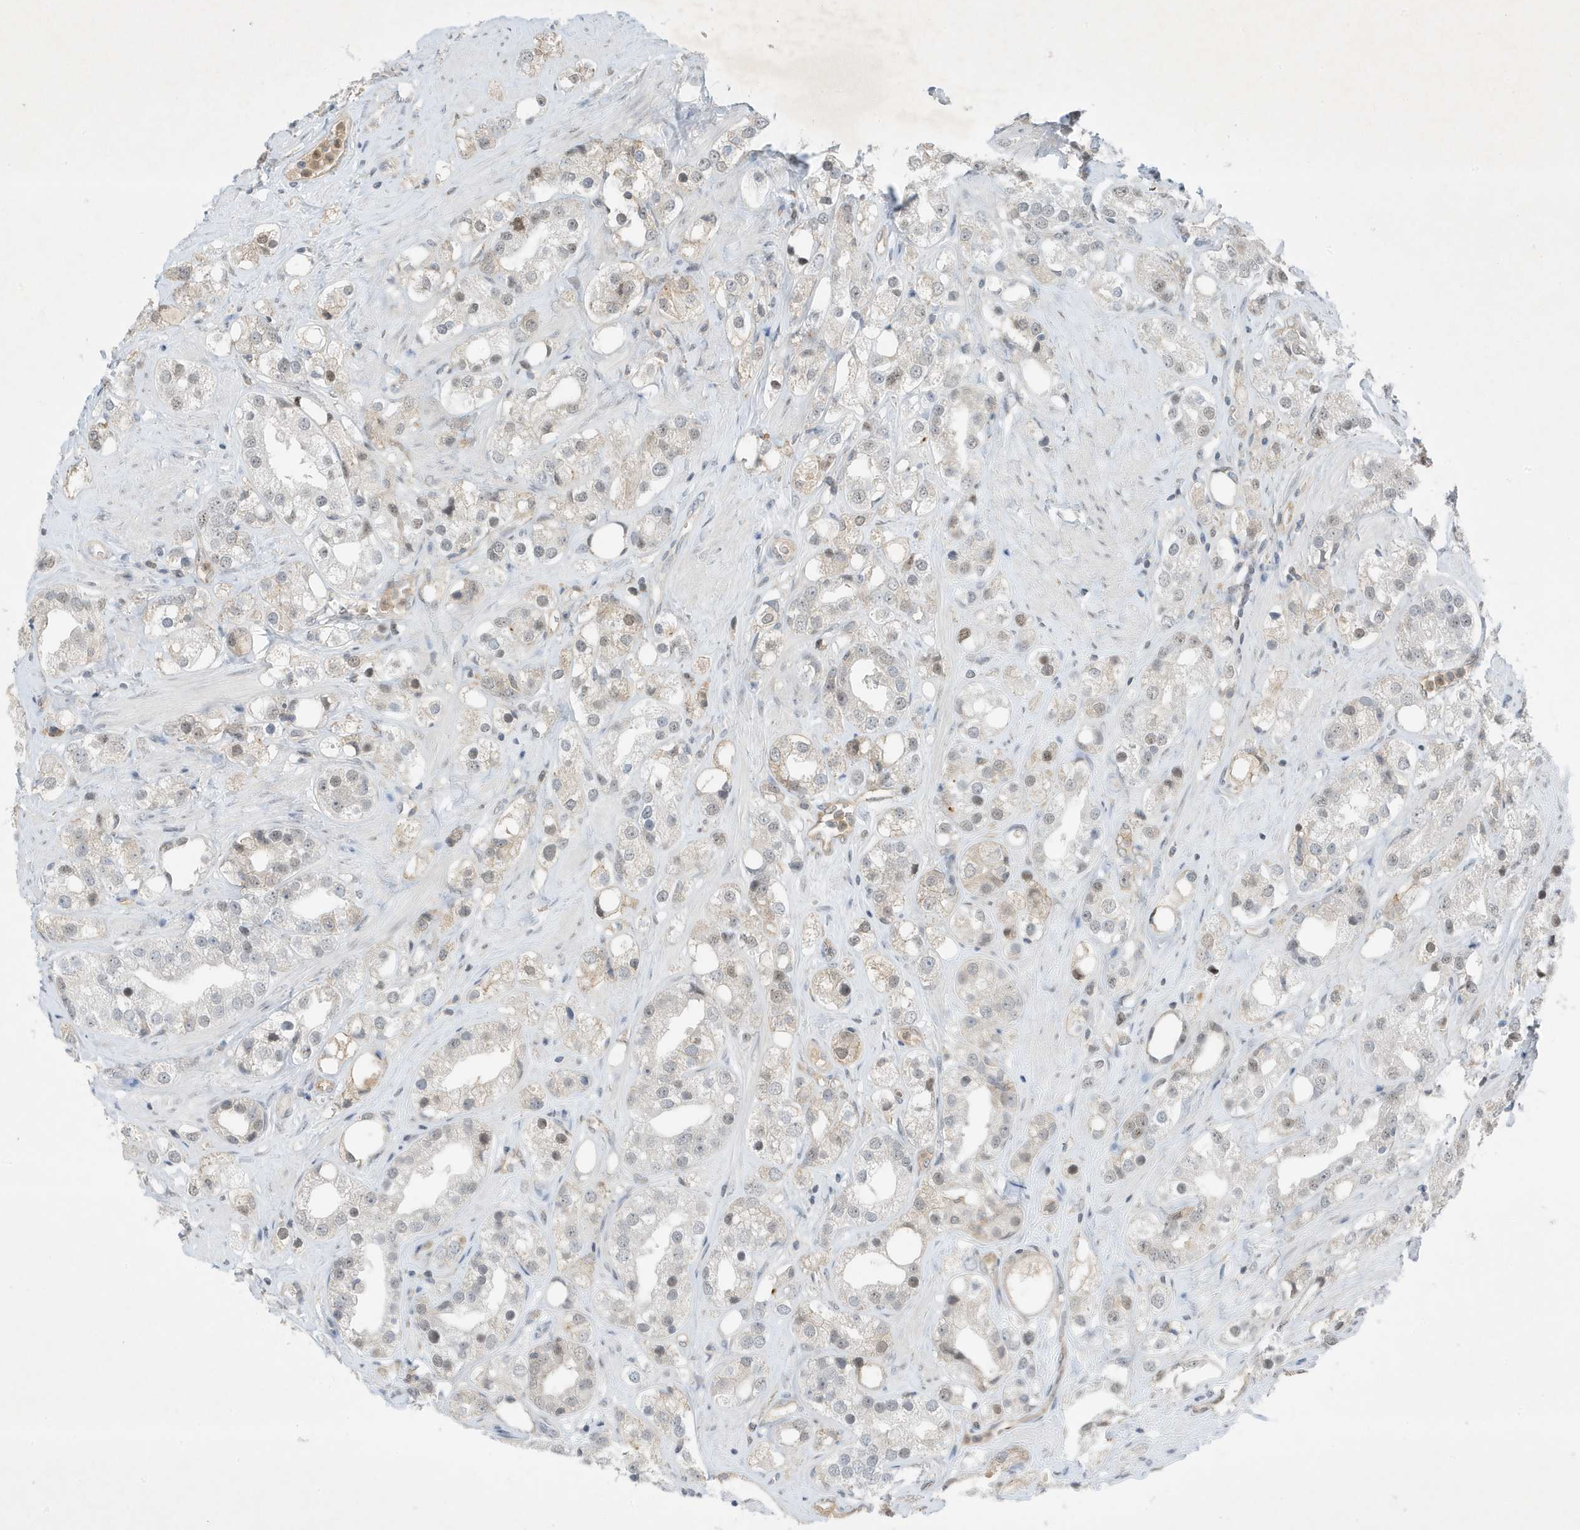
{"staining": {"intensity": "weak", "quantity": "<25%", "location": "nuclear"}, "tissue": "prostate cancer", "cell_type": "Tumor cells", "image_type": "cancer", "snomed": [{"axis": "morphology", "description": "Adenocarcinoma, NOS"}, {"axis": "topography", "description": "Prostate"}], "caption": "Histopathology image shows no protein expression in tumor cells of prostate cancer tissue. The staining is performed using DAB brown chromogen with nuclei counter-stained in using hematoxylin.", "gene": "MAST3", "patient": {"sex": "male", "age": 79}}